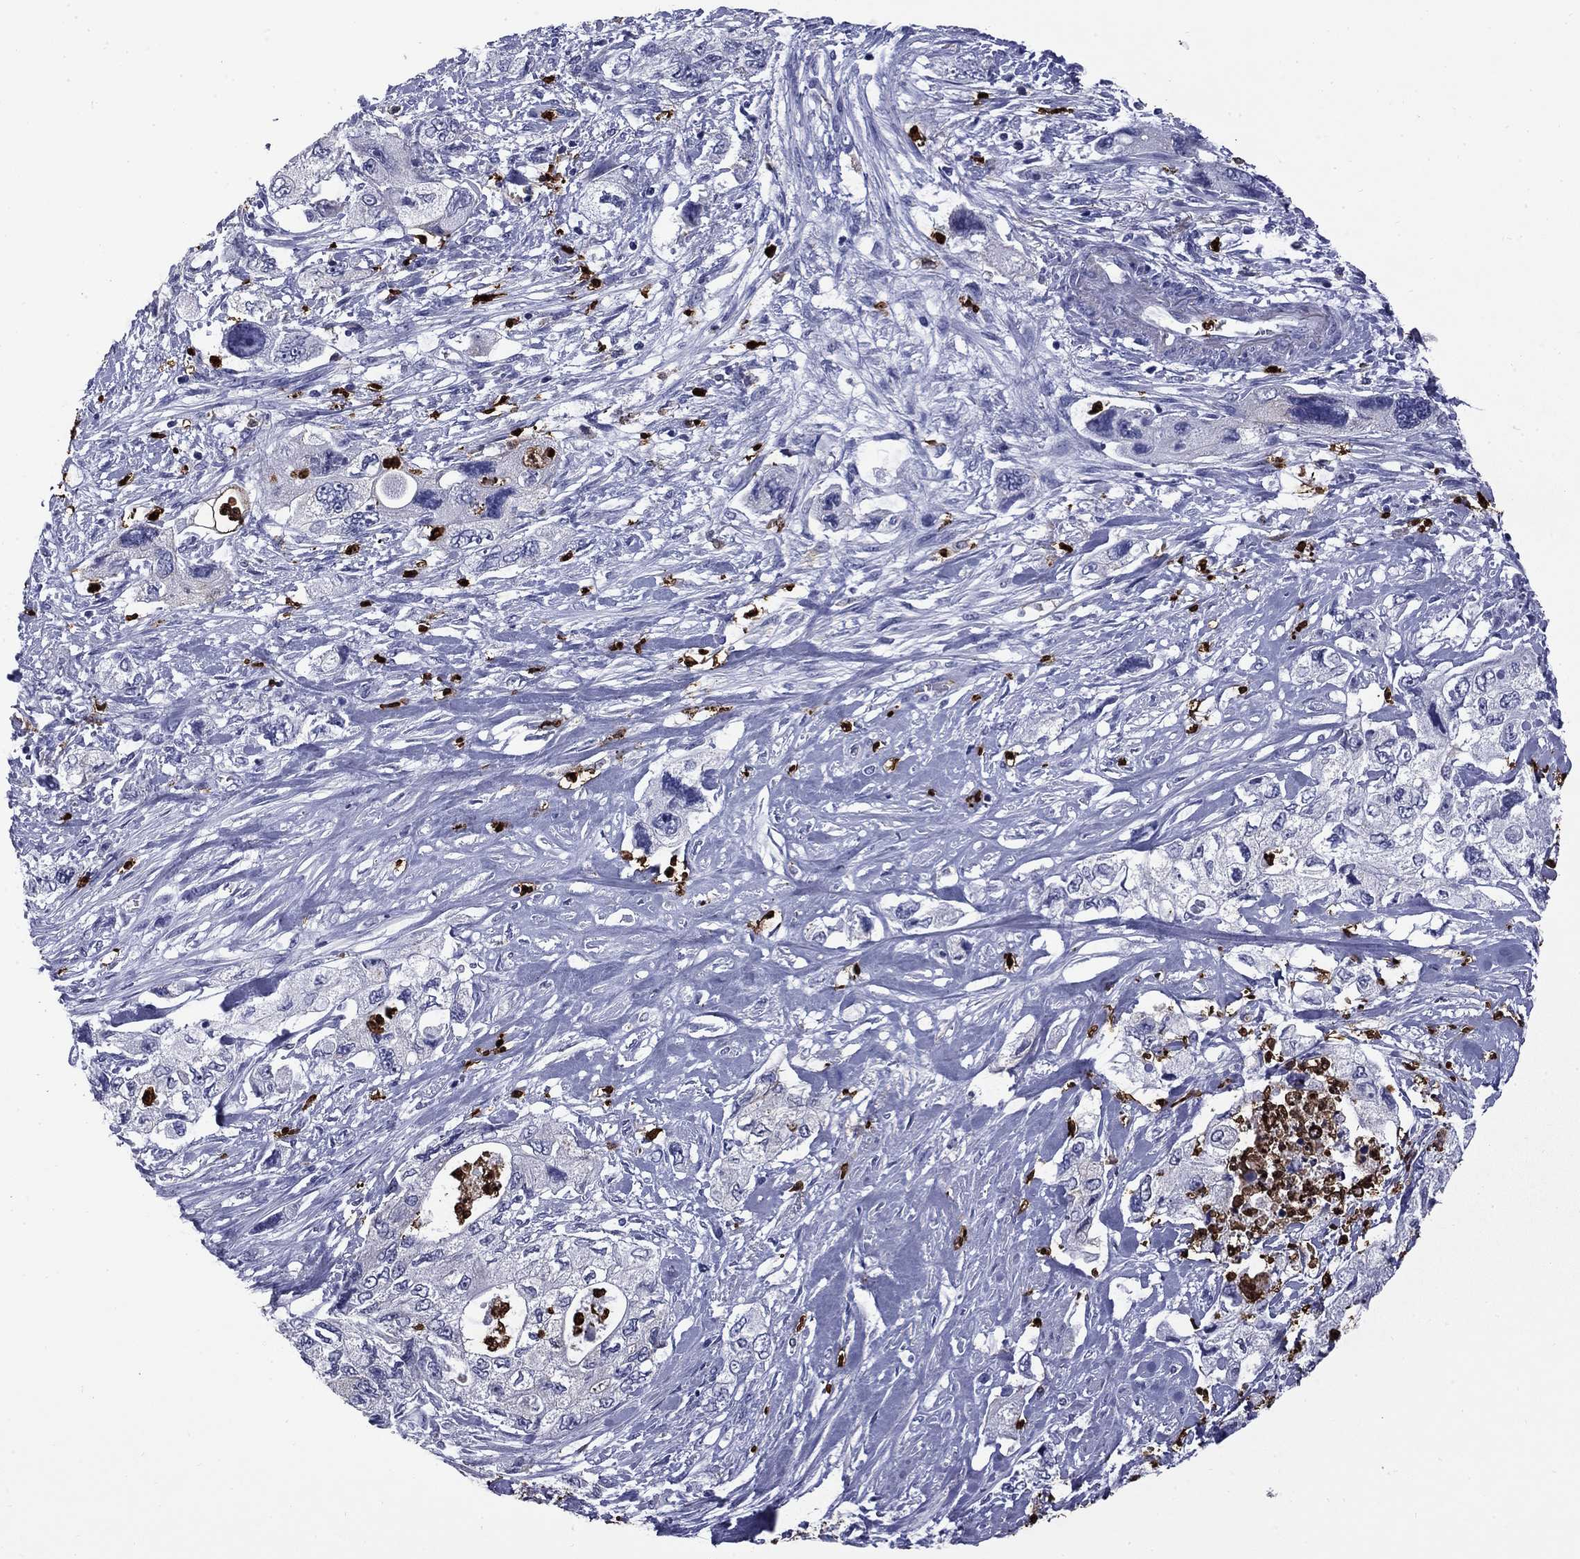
{"staining": {"intensity": "negative", "quantity": "none", "location": "none"}, "tissue": "pancreatic cancer", "cell_type": "Tumor cells", "image_type": "cancer", "snomed": [{"axis": "morphology", "description": "Adenocarcinoma, NOS"}, {"axis": "topography", "description": "Pancreas"}], "caption": "This is a histopathology image of immunohistochemistry (IHC) staining of adenocarcinoma (pancreatic), which shows no expression in tumor cells.", "gene": "TRIM29", "patient": {"sex": "female", "age": 73}}